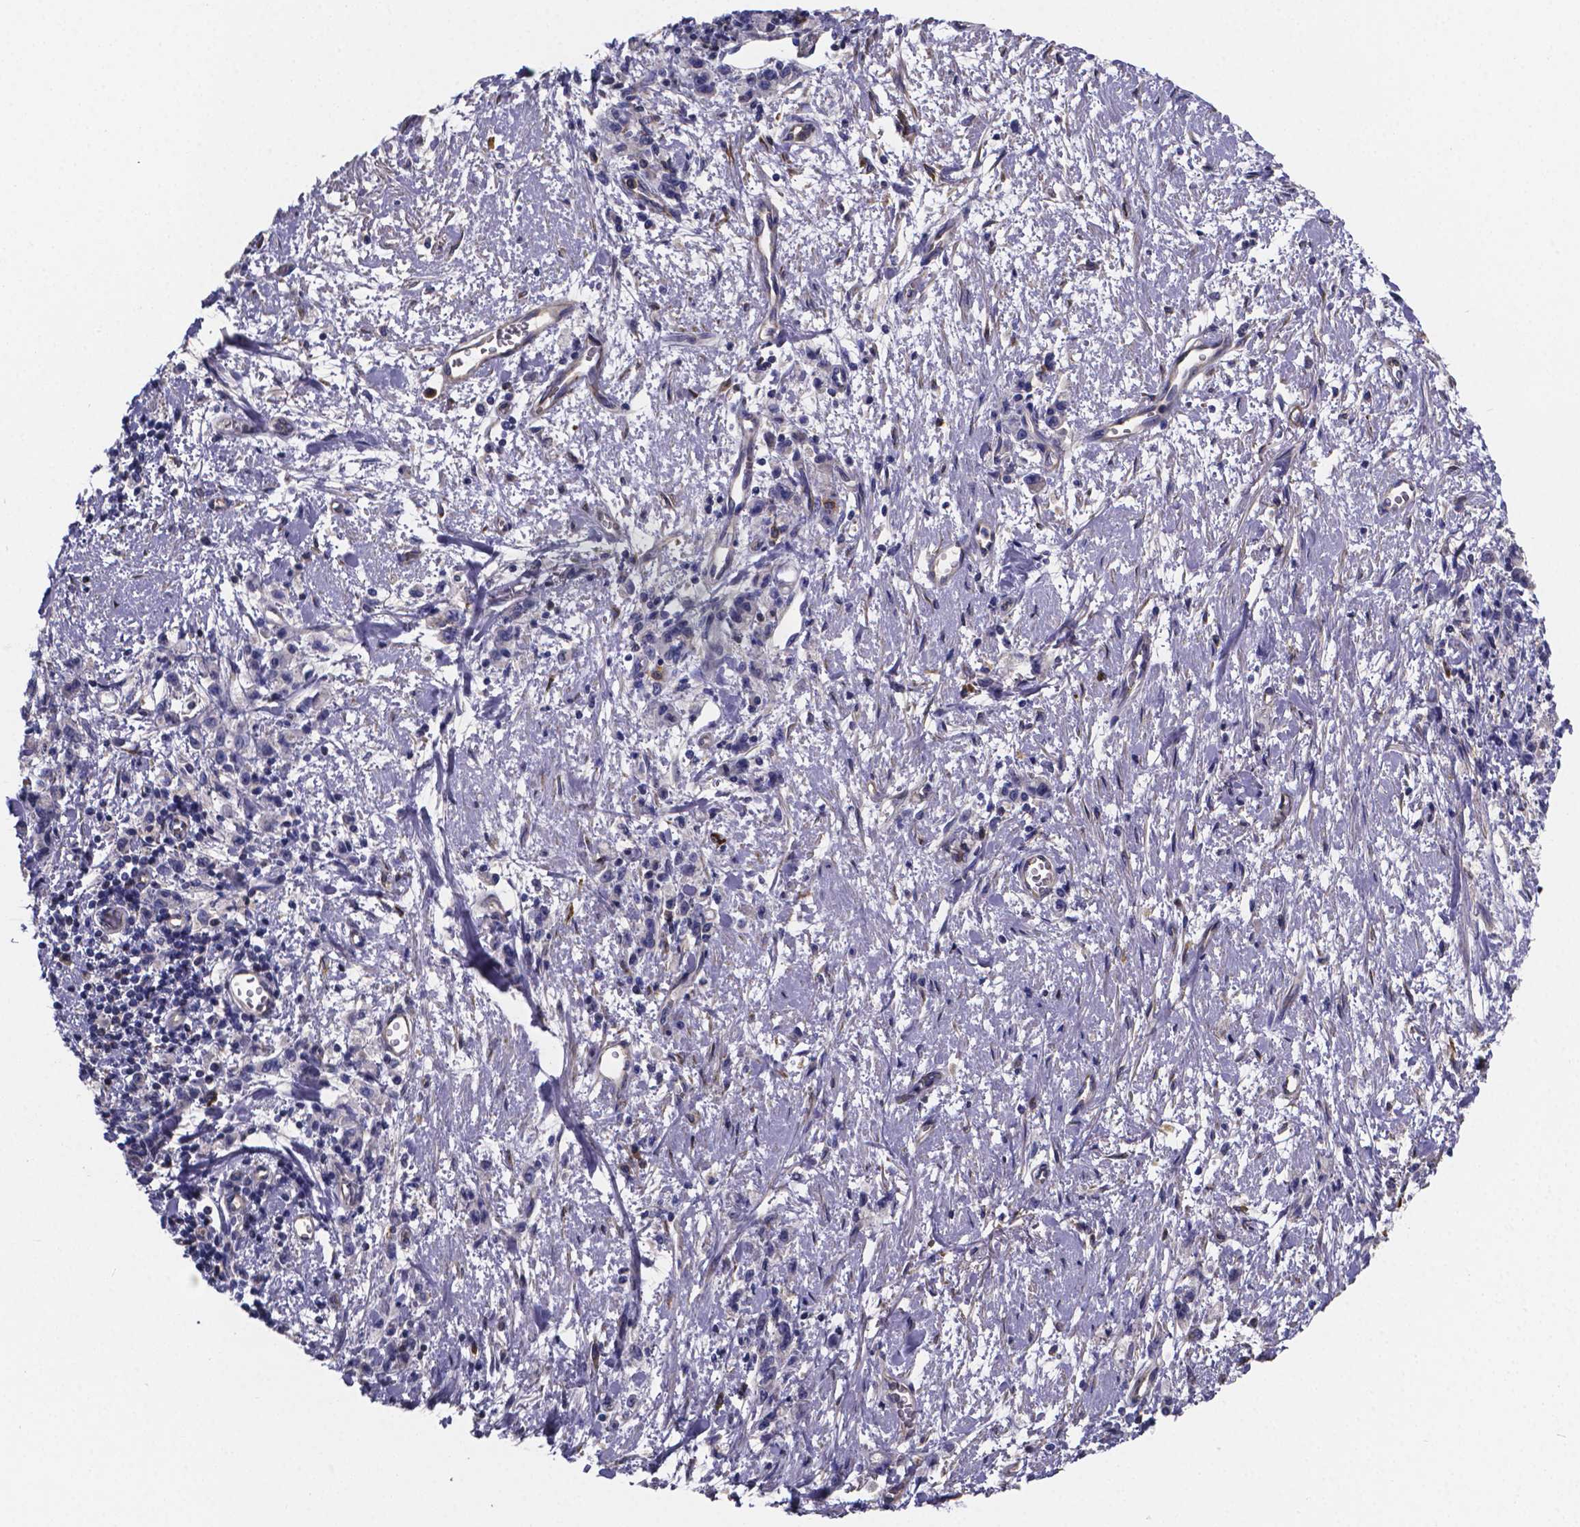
{"staining": {"intensity": "negative", "quantity": "none", "location": "none"}, "tissue": "stomach cancer", "cell_type": "Tumor cells", "image_type": "cancer", "snomed": [{"axis": "morphology", "description": "Adenocarcinoma, NOS"}, {"axis": "topography", "description": "Stomach"}], "caption": "Tumor cells show no significant protein staining in adenocarcinoma (stomach).", "gene": "SFRP4", "patient": {"sex": "male", "age": 77}}